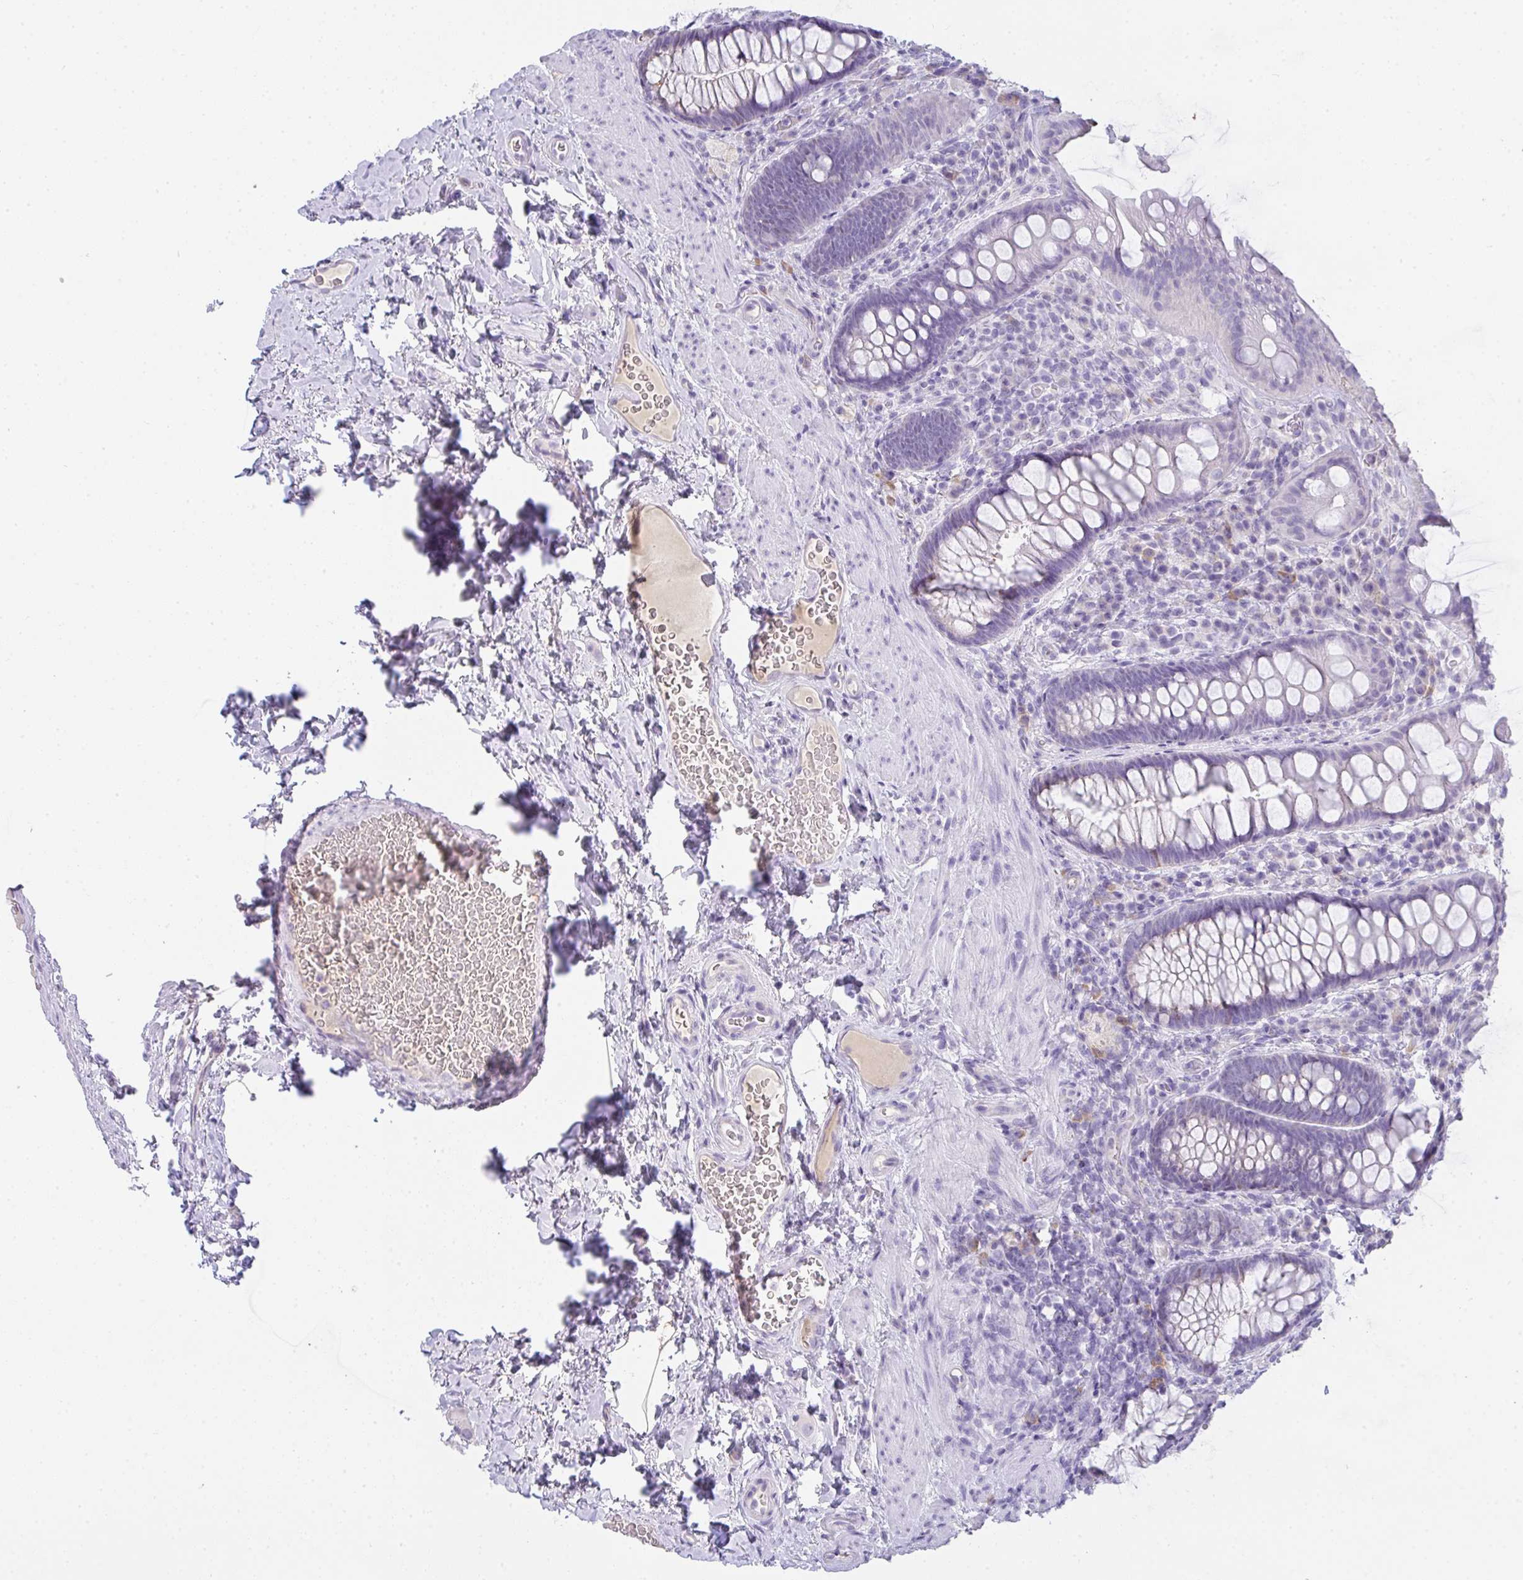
{"staining": {"intensity": "negative", "quantity": "none", "location": "none"}, "tissue": "rectum", "cell_type": "Glandular cells", "image_type": "normal", "snomed": [{"axis": "morphology", "description": "Normal tissue, NOS"}, {"axis": "topography", "description": "Rectum"}], "caption": "Normal rectum was stained to show a protein in brown. There is no significant expression in glandular cells.", "gene": "COX7B", "patient": {"sex": "female", "age": 69}}